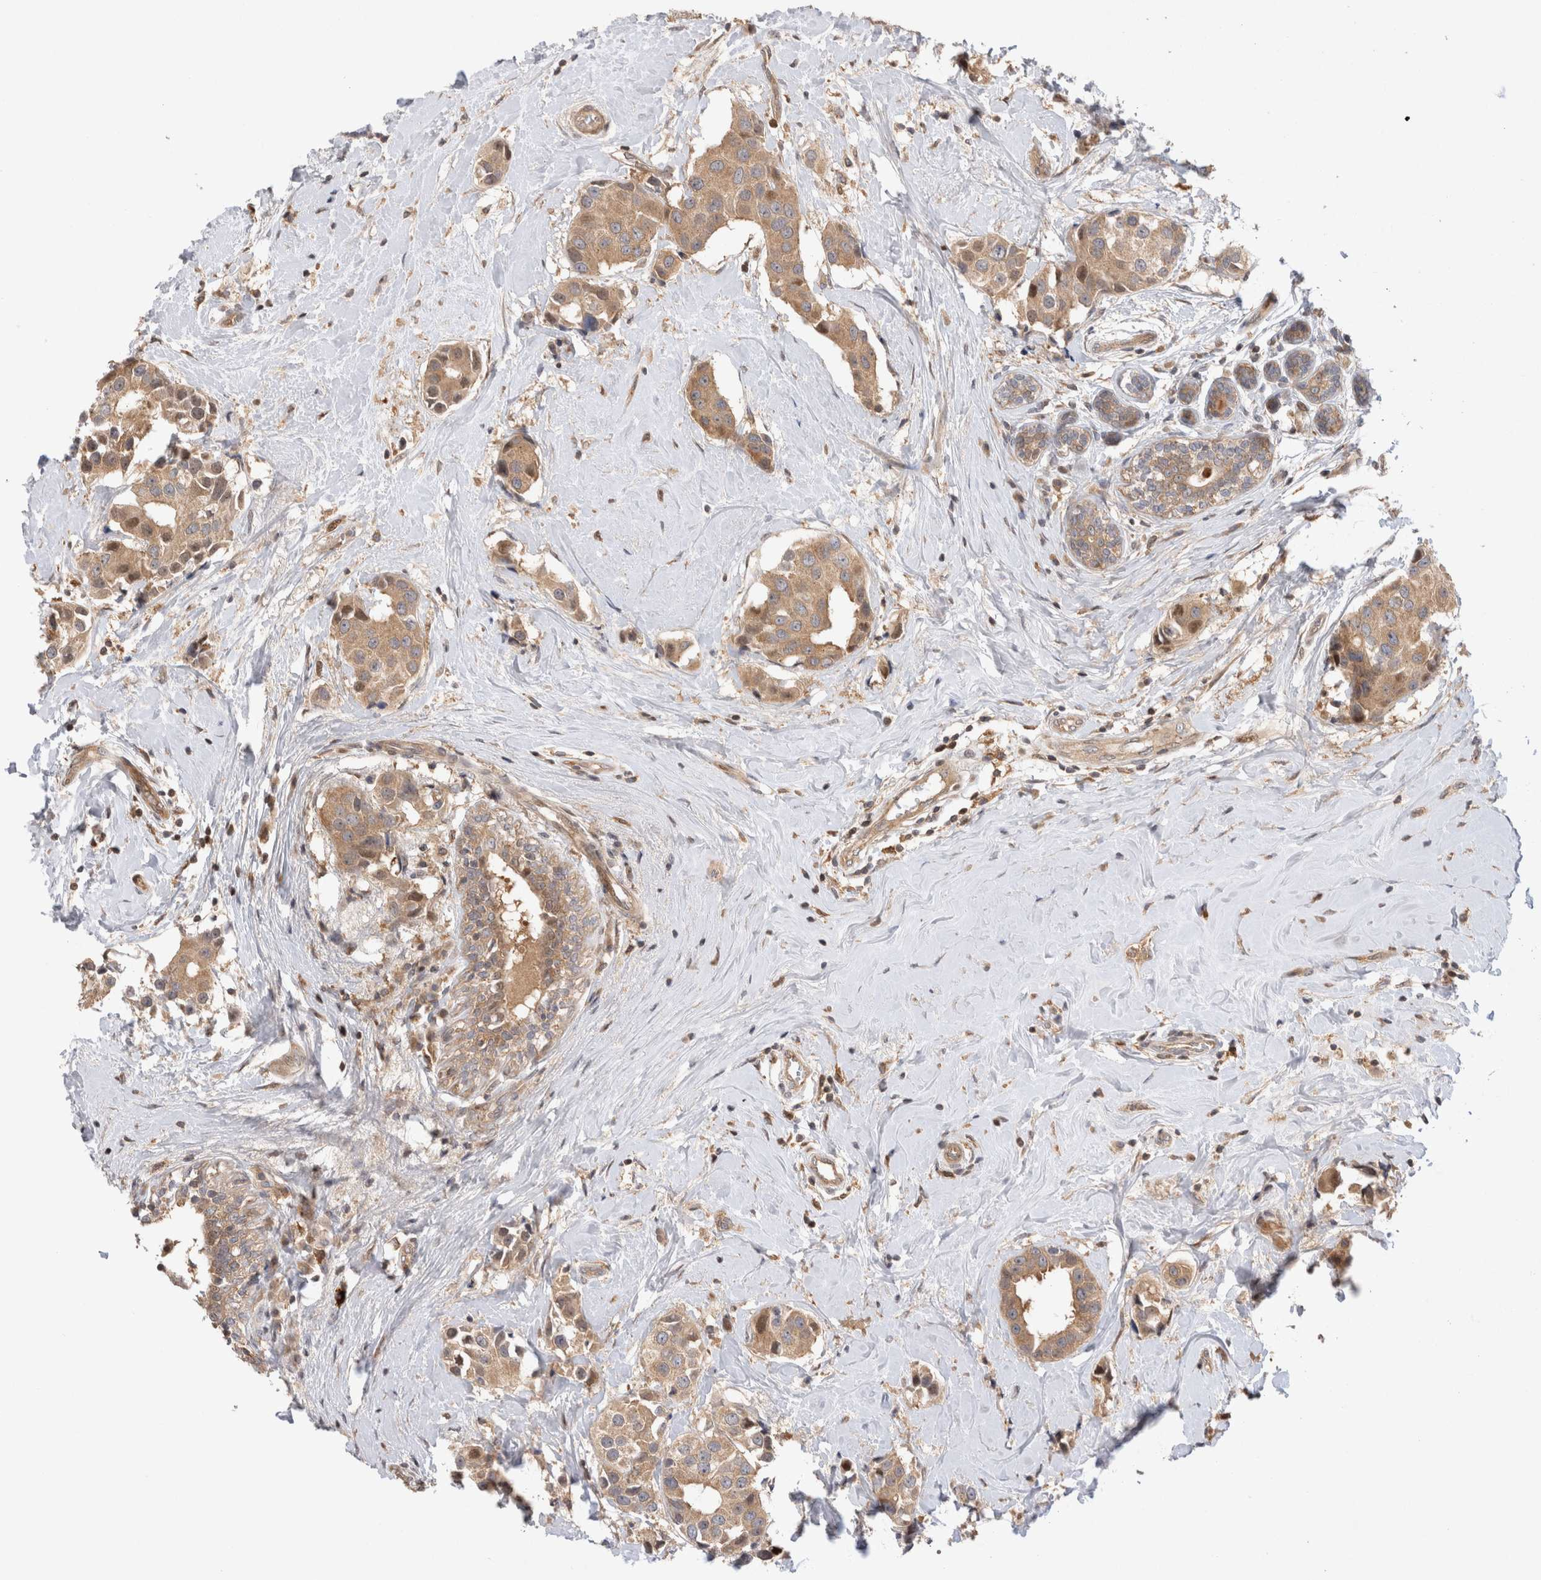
{"staining": {"intensity": "moderate", "quantity": ">75%", "location": "cytoplasmic/membranous"}, "tissue": "breast cancer", "cell_type": "Tumor cells", "image_type": "cancer", "snomed": [{"axis": "morphology", "description": "Normal tissue, NOS"}, {"axis": "morphology", "description": "Duct carcinoma"}, {"axis": "topography", "description": "Breast"}], "caption": "DAB immunohistochemical staining of breast cancer demonstrates moderate cytoplasmic/membranous protein expression in about >75% of tumor cells.", "gene": "HTT", "patient": {"sex": "female", "age": 39}}